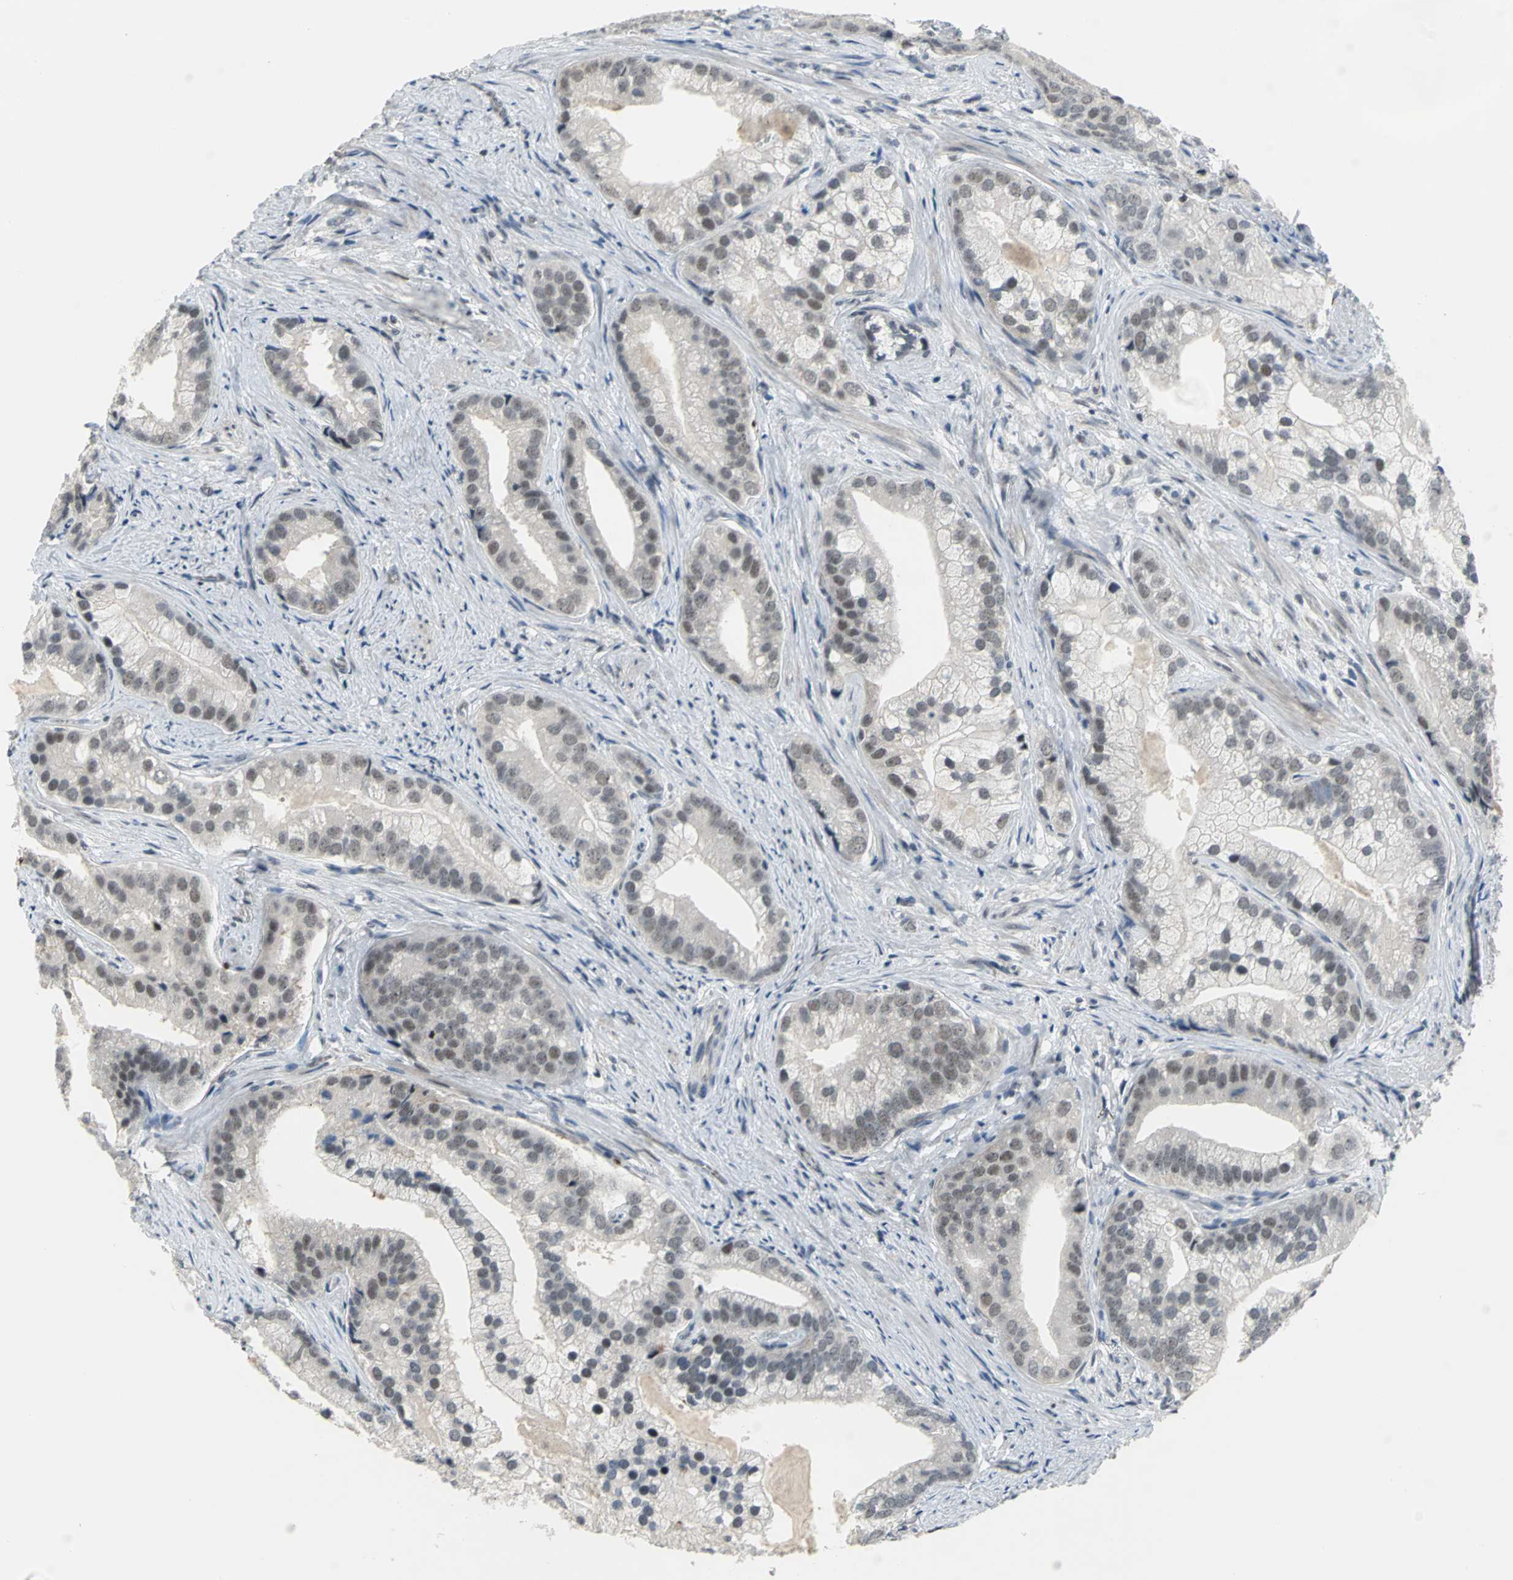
{"staining": {"intensity": "weak", "quantity": "25%-75%", "location": "nuclear"}, "tissue": "prostate cancer", "cell_type": "Tumor cells", "image_type": "cancer", "snomed": [{"axis": "morphology", "description": "Adenocarcinoma, Low grade"}, {"axis": "topography", "description": "Prostate"}], "caption": "Immunohistochemical staining of human prostate low-grade adenocarcinoma exhibits low levels of weak nuclear protein positivity in about 25%-75% of tumor cells. (Stains: DAB in brown, nuclei in blue, Microscopy: brightfield microscopy at high magnification).", "gene": "GLI3", "patient": {"sex": "male", "age": 71}}